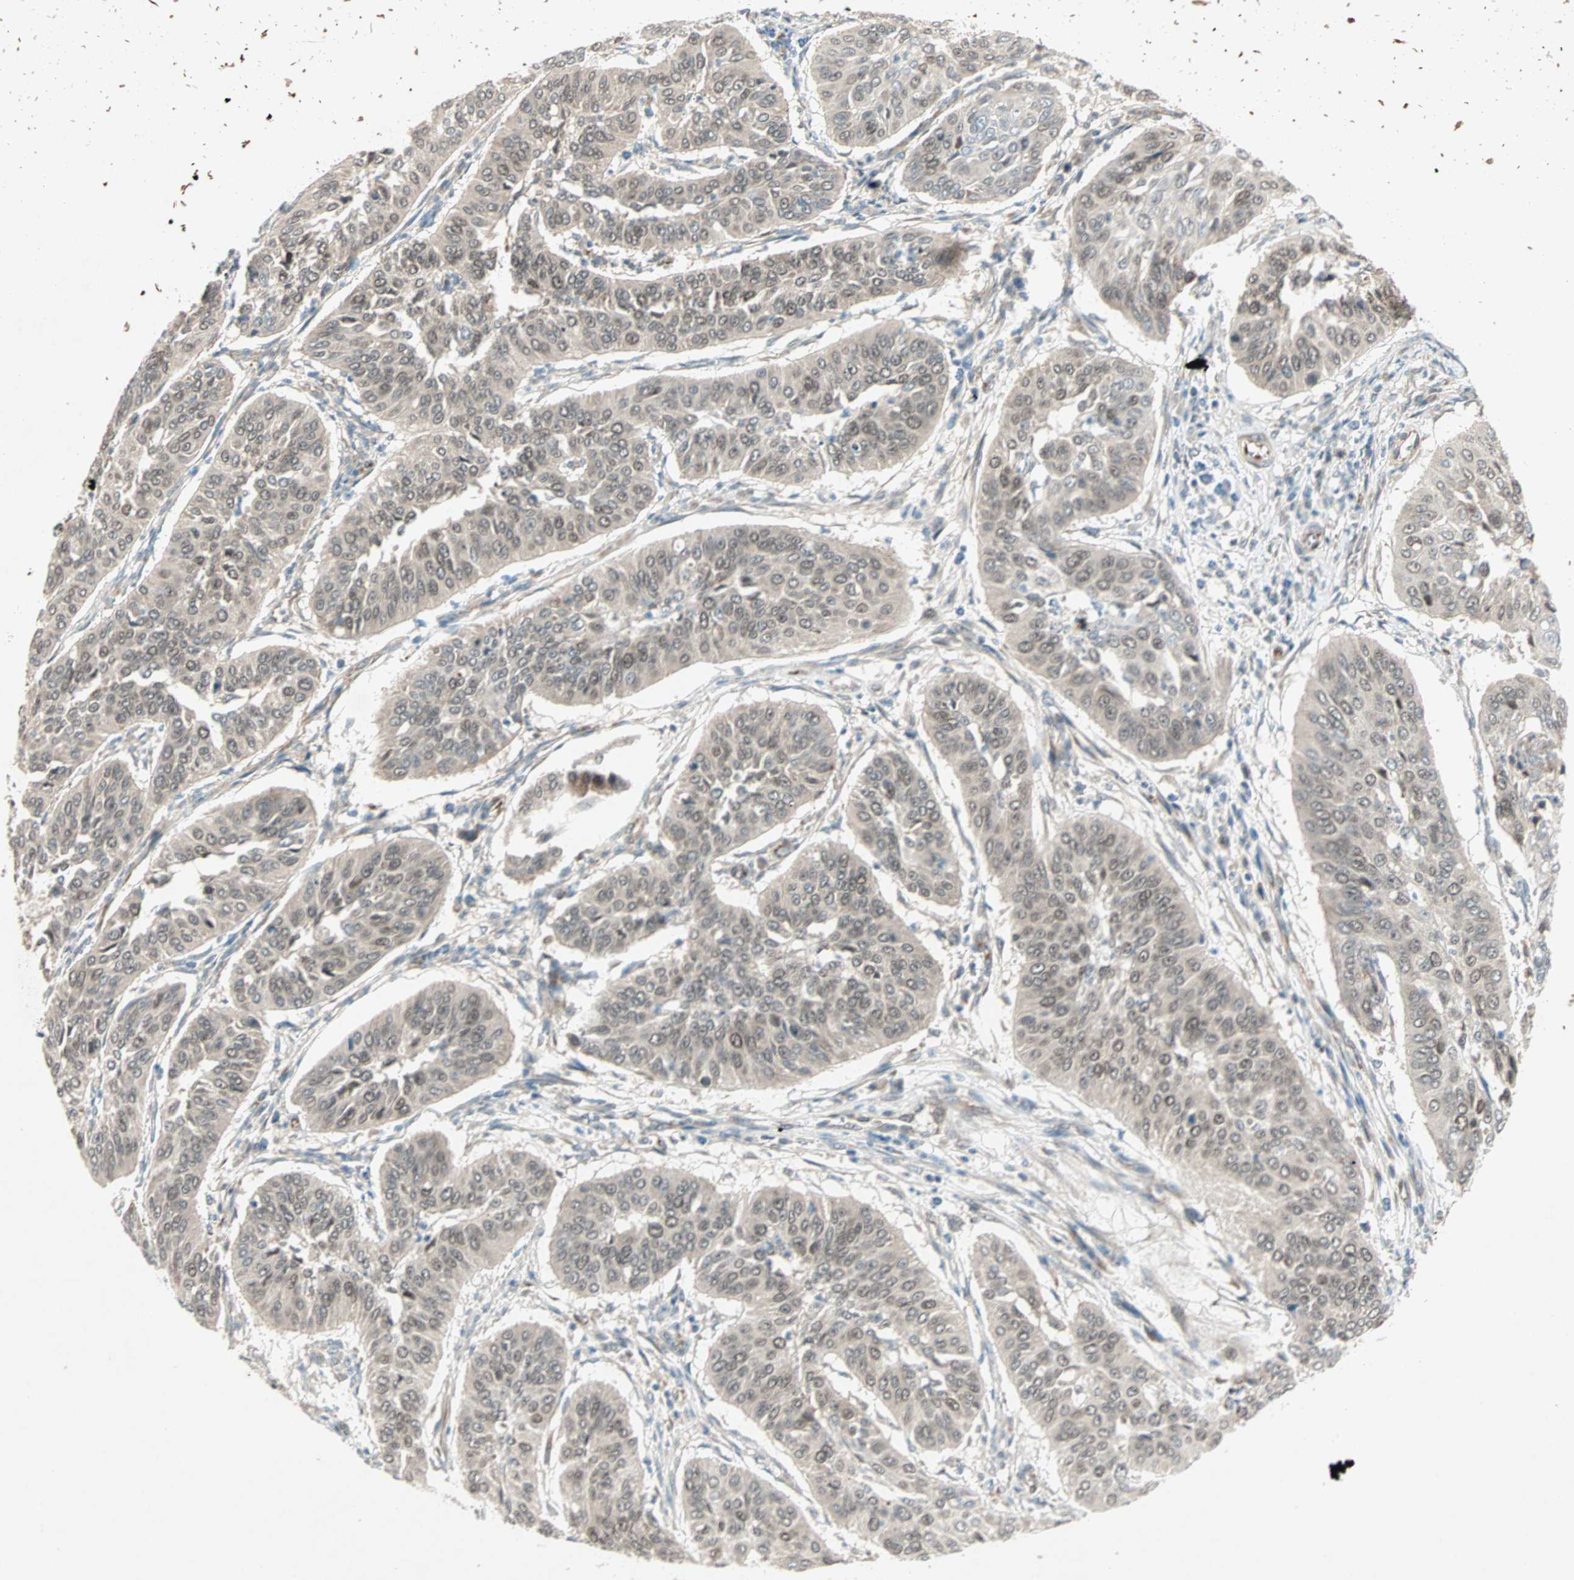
{"staining": {"intensity": "weak", "quantity": ">75%", "location": "cytoplasmic/membranous,nuclear"}, "tissue": "cervical cancer", "cell_type": "Tumor cells", "image_type": "cancer", "snomed": [{"axis": "morphology", "description": "Normal tissue, NOS"}, {"axis": "morphology", "description": "Squamous cell carcinoma, NOS"}, {"axis": "topography", "description": "Cervix"}], "caption": "Cervical cancer stained with a protein marker demonstrates weak staining in tumor cells.", "gene": "ZNF37A", "patient": {"sex": "female", "age": 39}}